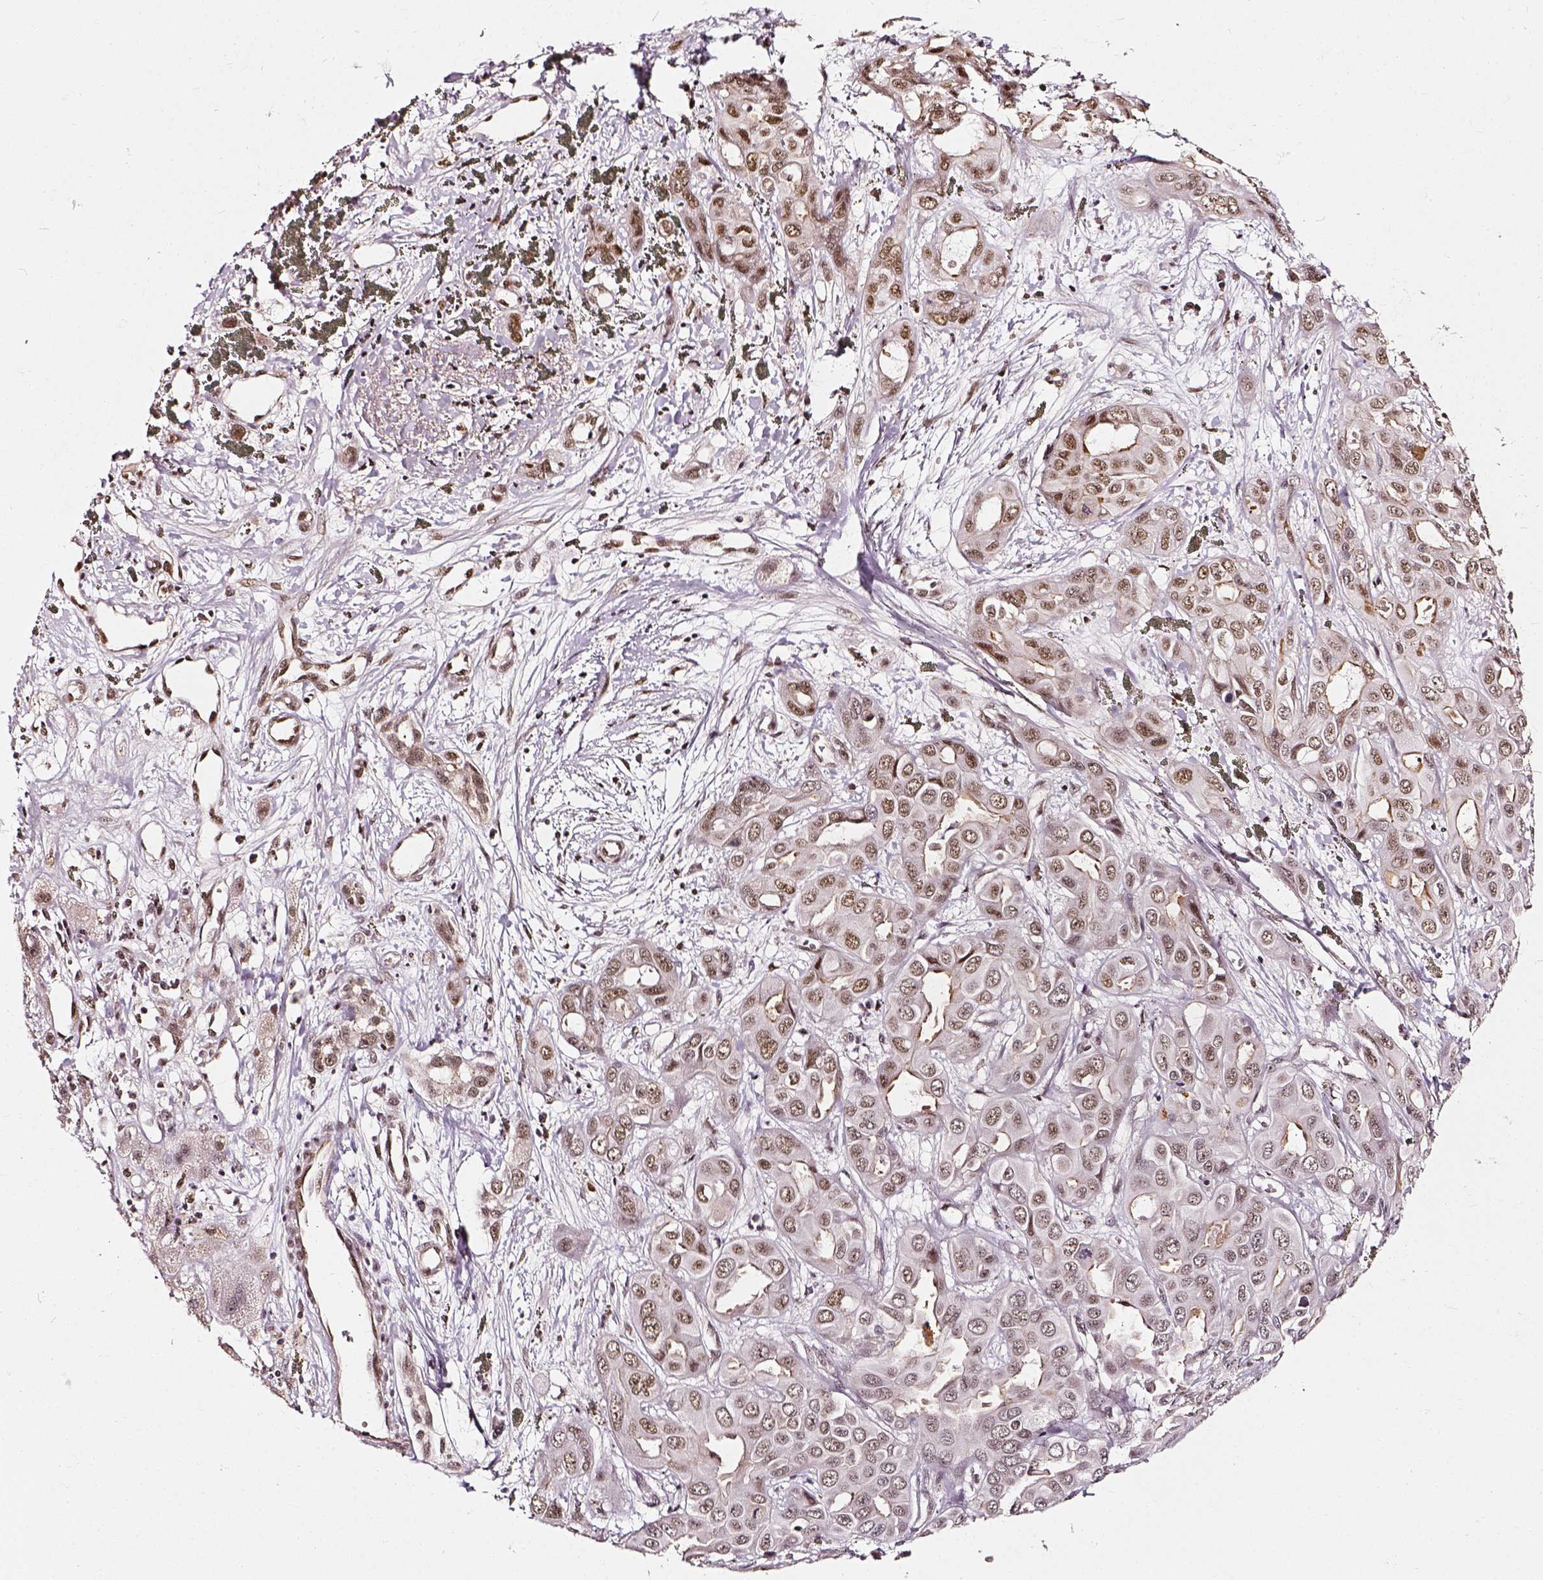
{"staining": {"intensity": "weak", "quantity": ">75%", "location": "nuclear"}, "tissue": "liver cancer", "cell_type": "Tumor cells", "image_type": "cancer", "snomed": [{"axis": "morphology", "description": "Cholangiocarcinoma"}, {"axis": "topography", "description": "Liver"}], "caption": "Liver cancer (cholangiocarcinoma) stained for a protein reveals weak nuclear positivity in tumor cells.", "gene": "NACC1", "patient": {"sex": "female", "age": 60}}